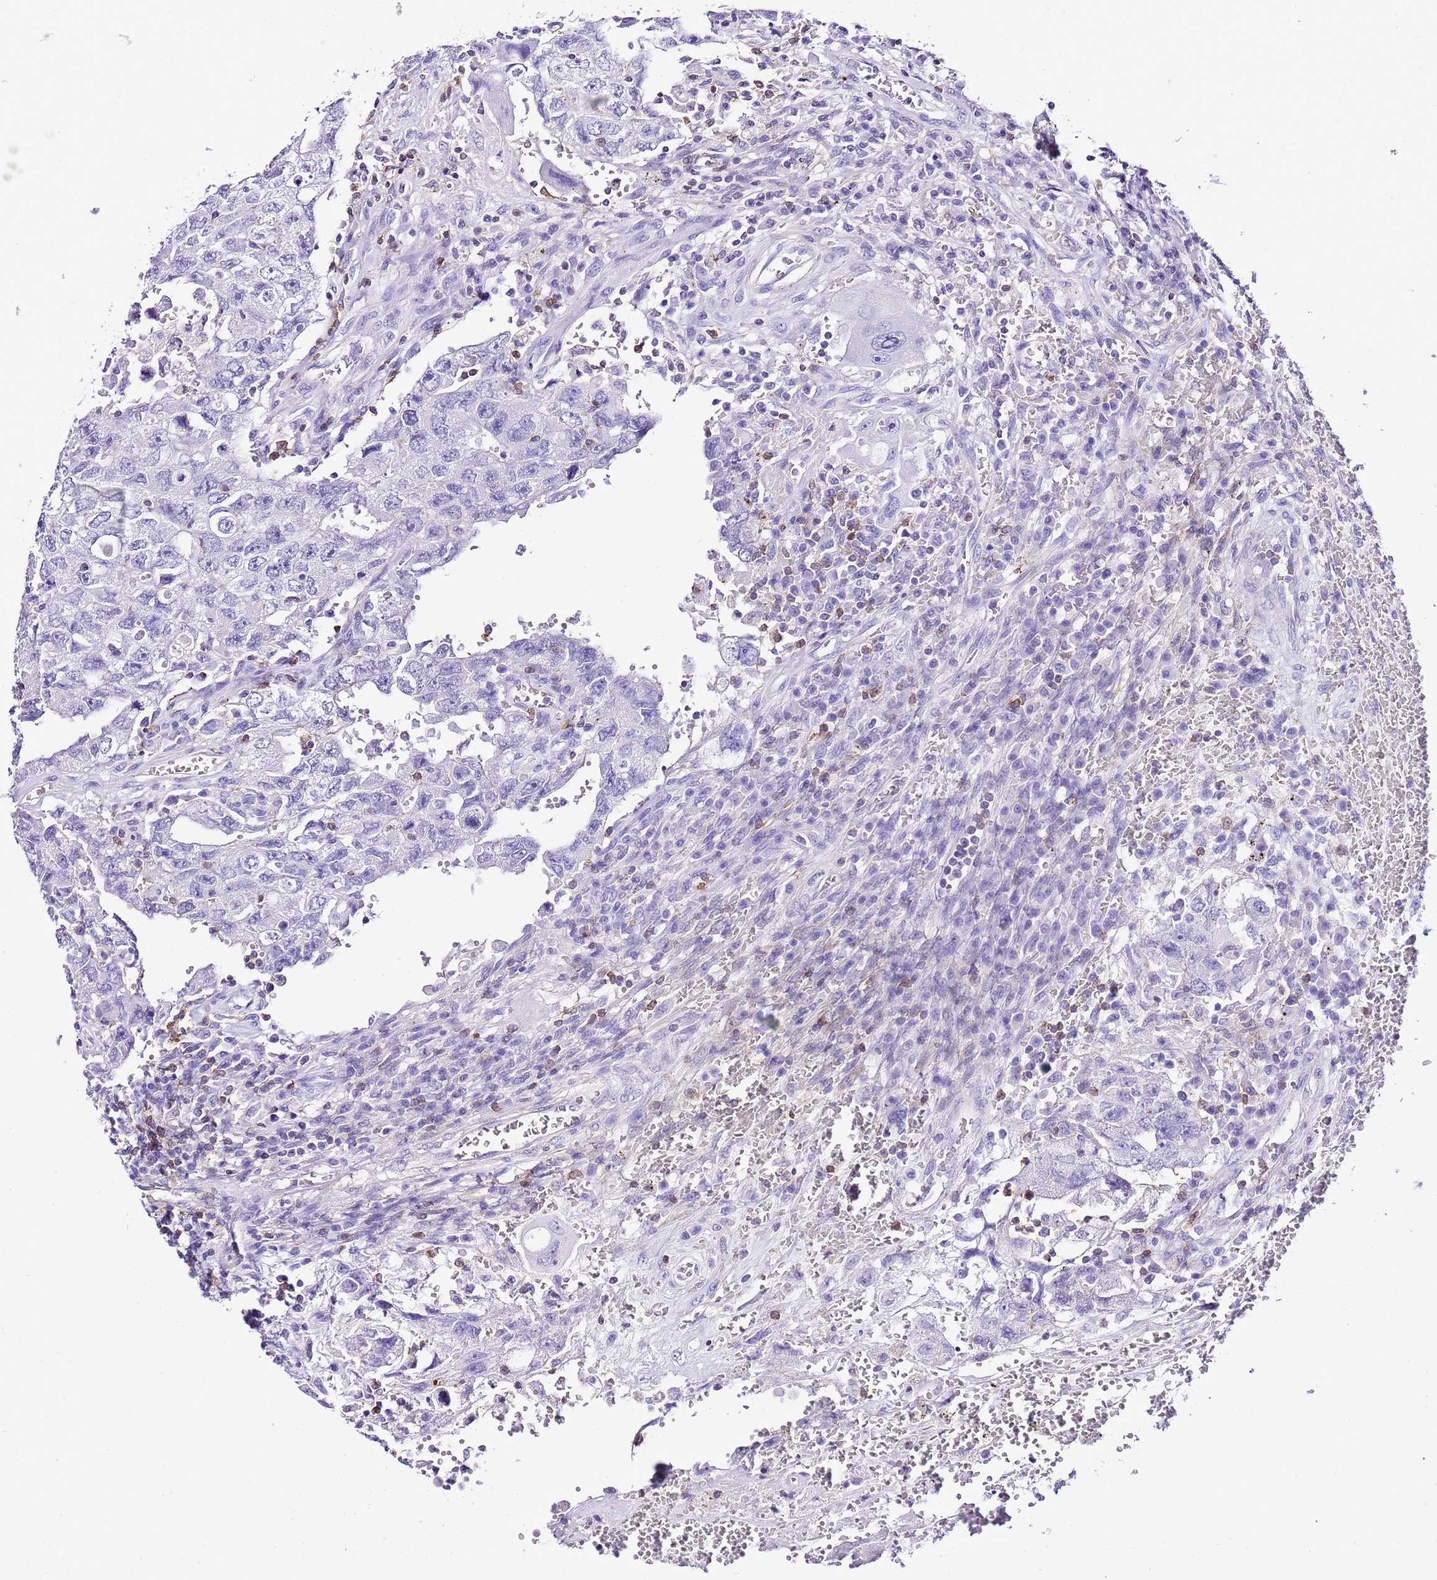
{"staining": {"intensity": "negative", "quantity": "none", "location": "none"}, "tissue": "testis cancer", "cell_type": "Tumor cells", "image_type": "cancer", "snomed": [{"axis": "morphology", "description": "Carcinoma, Embryonal, NOS"}, {"axis": "topography", "description": "Testis"}], "caption": "Immunohistochemistry (IHC) of testis cancer (embryonal carcinoma) reveals no staining in tumor cells. The staining is performed using DAB (3,3'-diaminobenzidine) brown chromogen with nuclei counter-stained in using hematoxylin.", "gene": "CNN2", "patient": {"sex": "male", "age": 26}}